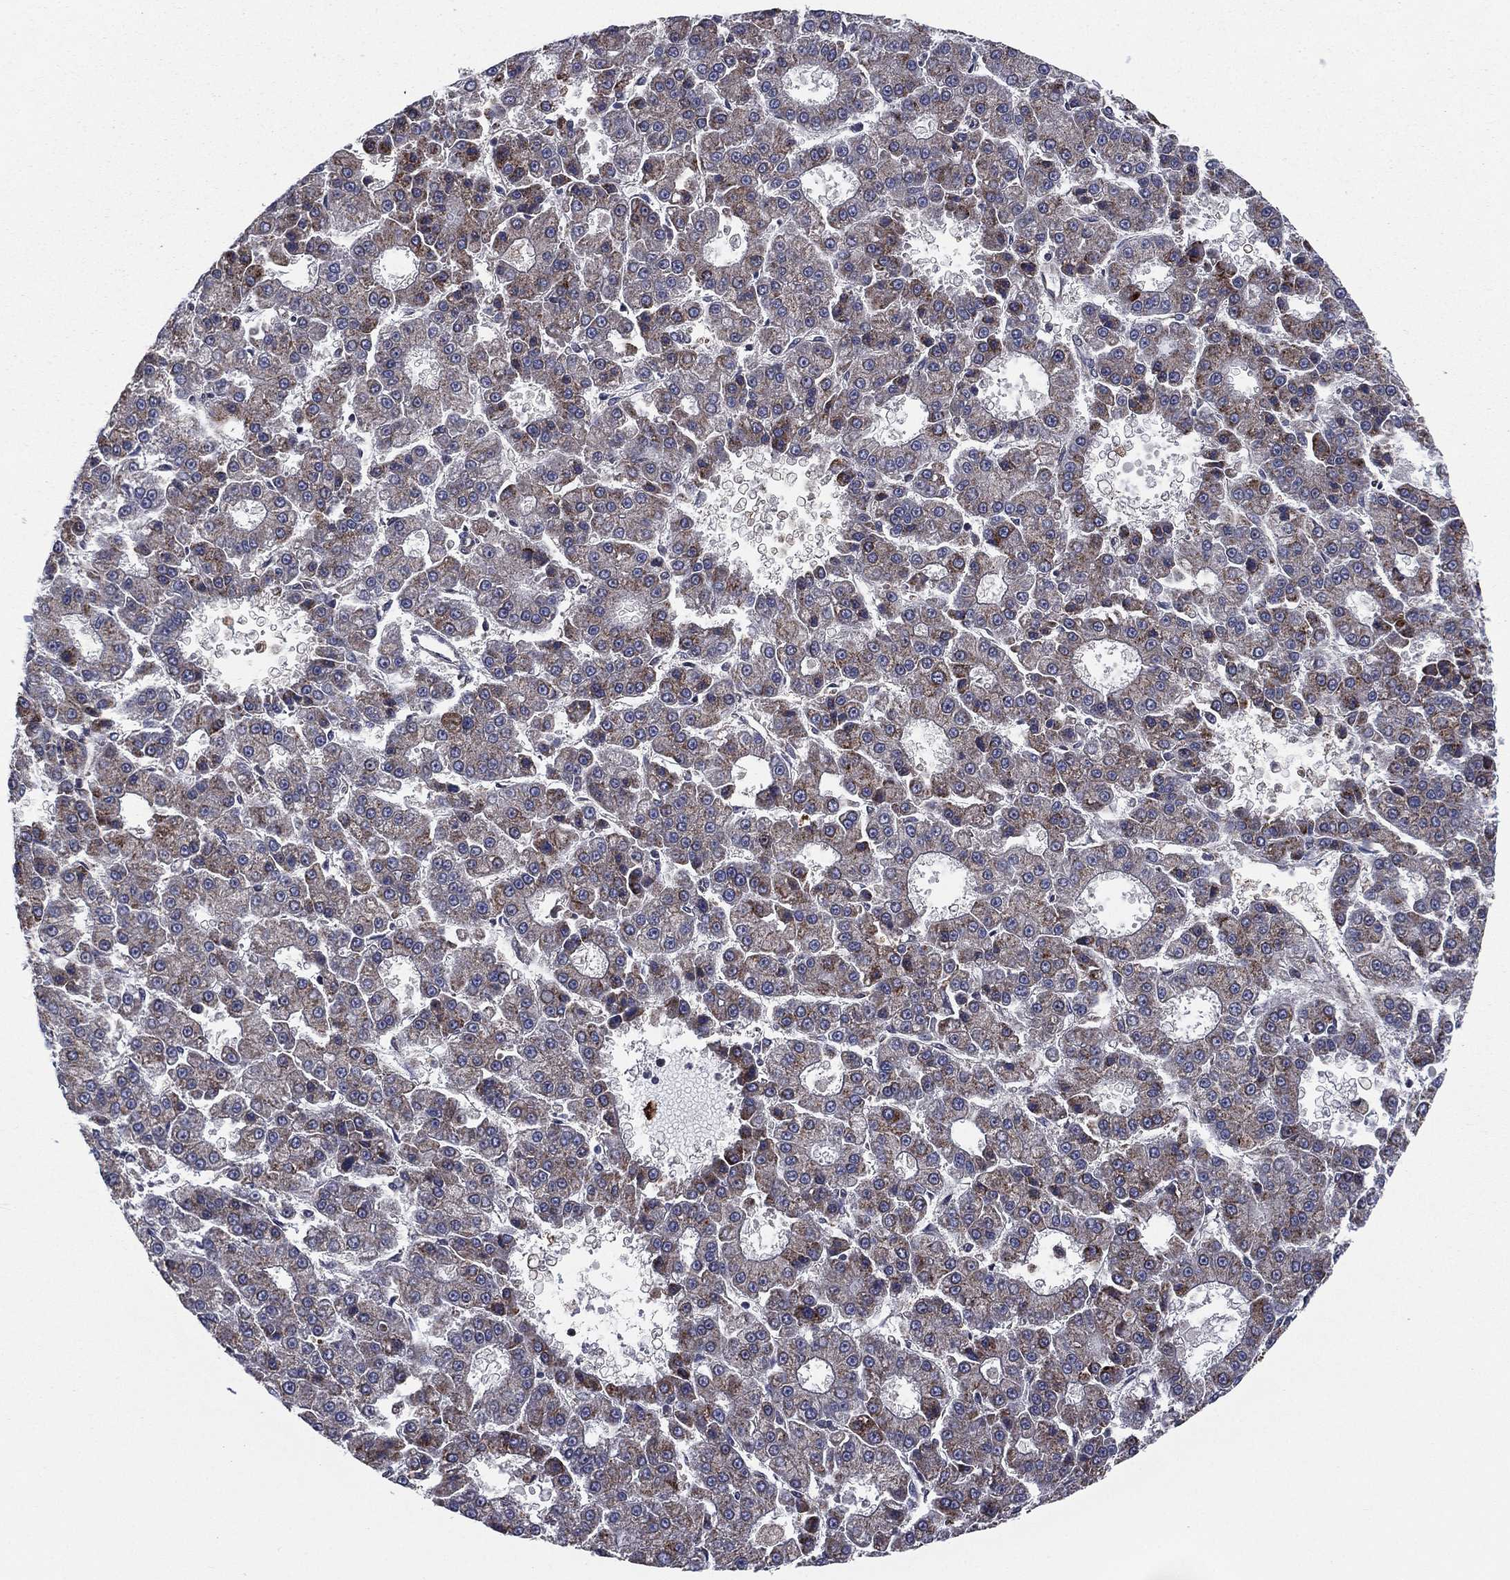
{"staining": {"intensity": "weak", "quantity": "<25%", "location": "cytoplasmic/membranous"}, "tissue": "liver cancer", "cell_type": "Tumor cells", "image_type": "cancer", "snomed": [{"axis": "morphology", "description": "Carcinoma, Hepatocellular, NOS"}, {"axis": "topography", "description": "Liver"}], "caption": "IHC image of neoplastic tissue: liver cancer stained with DAB displays no significant protein staining in tumor cells.", "gene": "C2orf76", "patient": {"sex": "male", "age": 70}}